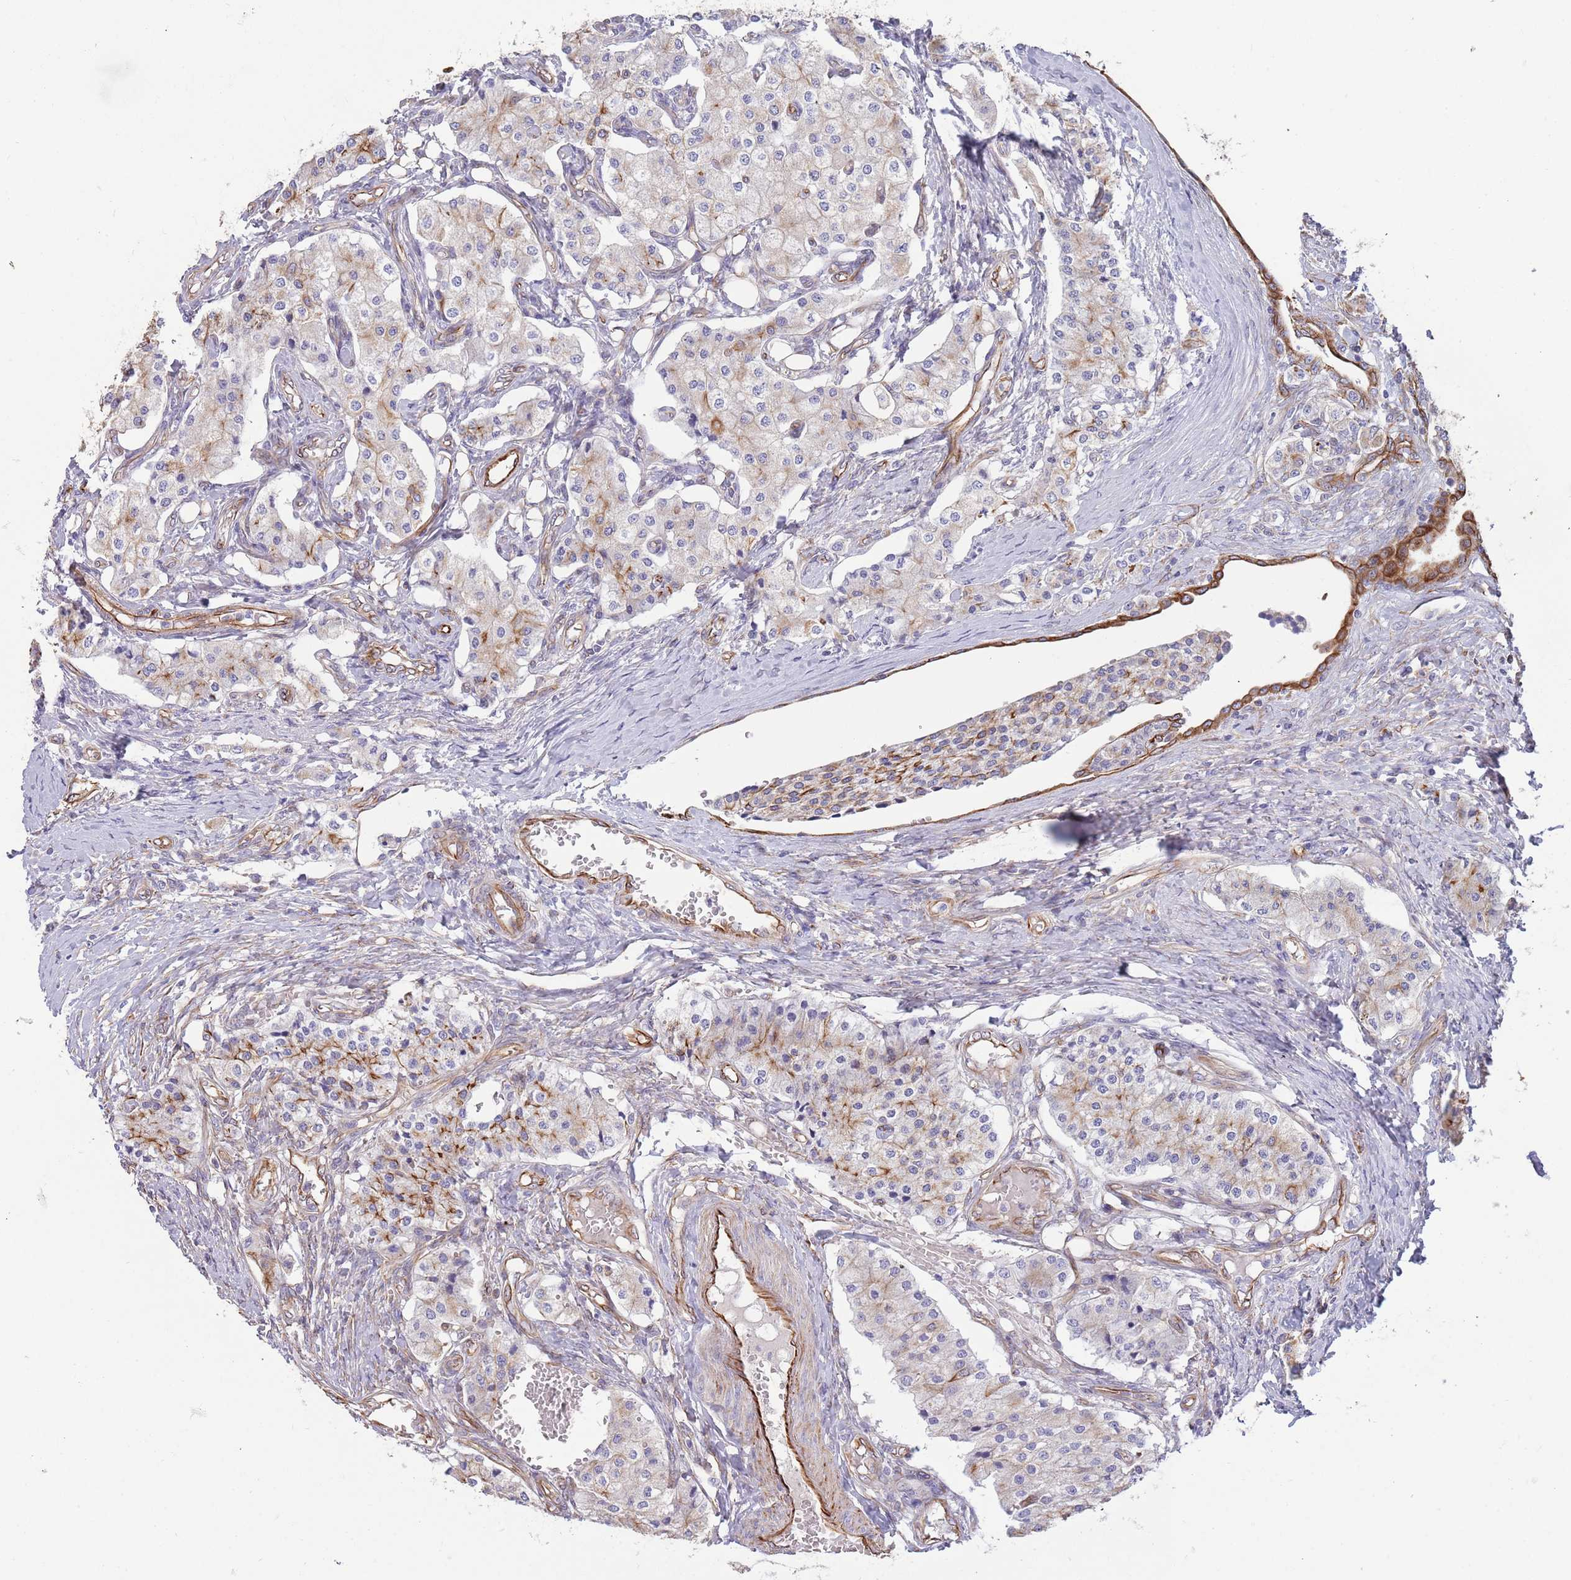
{"staining": {"intensity": "moderate", "quantity": "<25%", "location": "cytoplasmic/membranous"}, "tissue": "carcinoid", "cell_type": "Tumor cells", "image_type": "cancer", "snomed": [{"axis": "morphology", "description": "Carcinoid, malignant, NOS"}, {"axis": "topography", "description": "Colon"}], "caption": "Immunohistochemistry of malignant carcinoid shows low levels of moderate cytoplasmic/membranous positivity in approximately <25% of tumor cells.", "gene": "MOGAT1", "patient": {"sex": "female", "age": 52}}